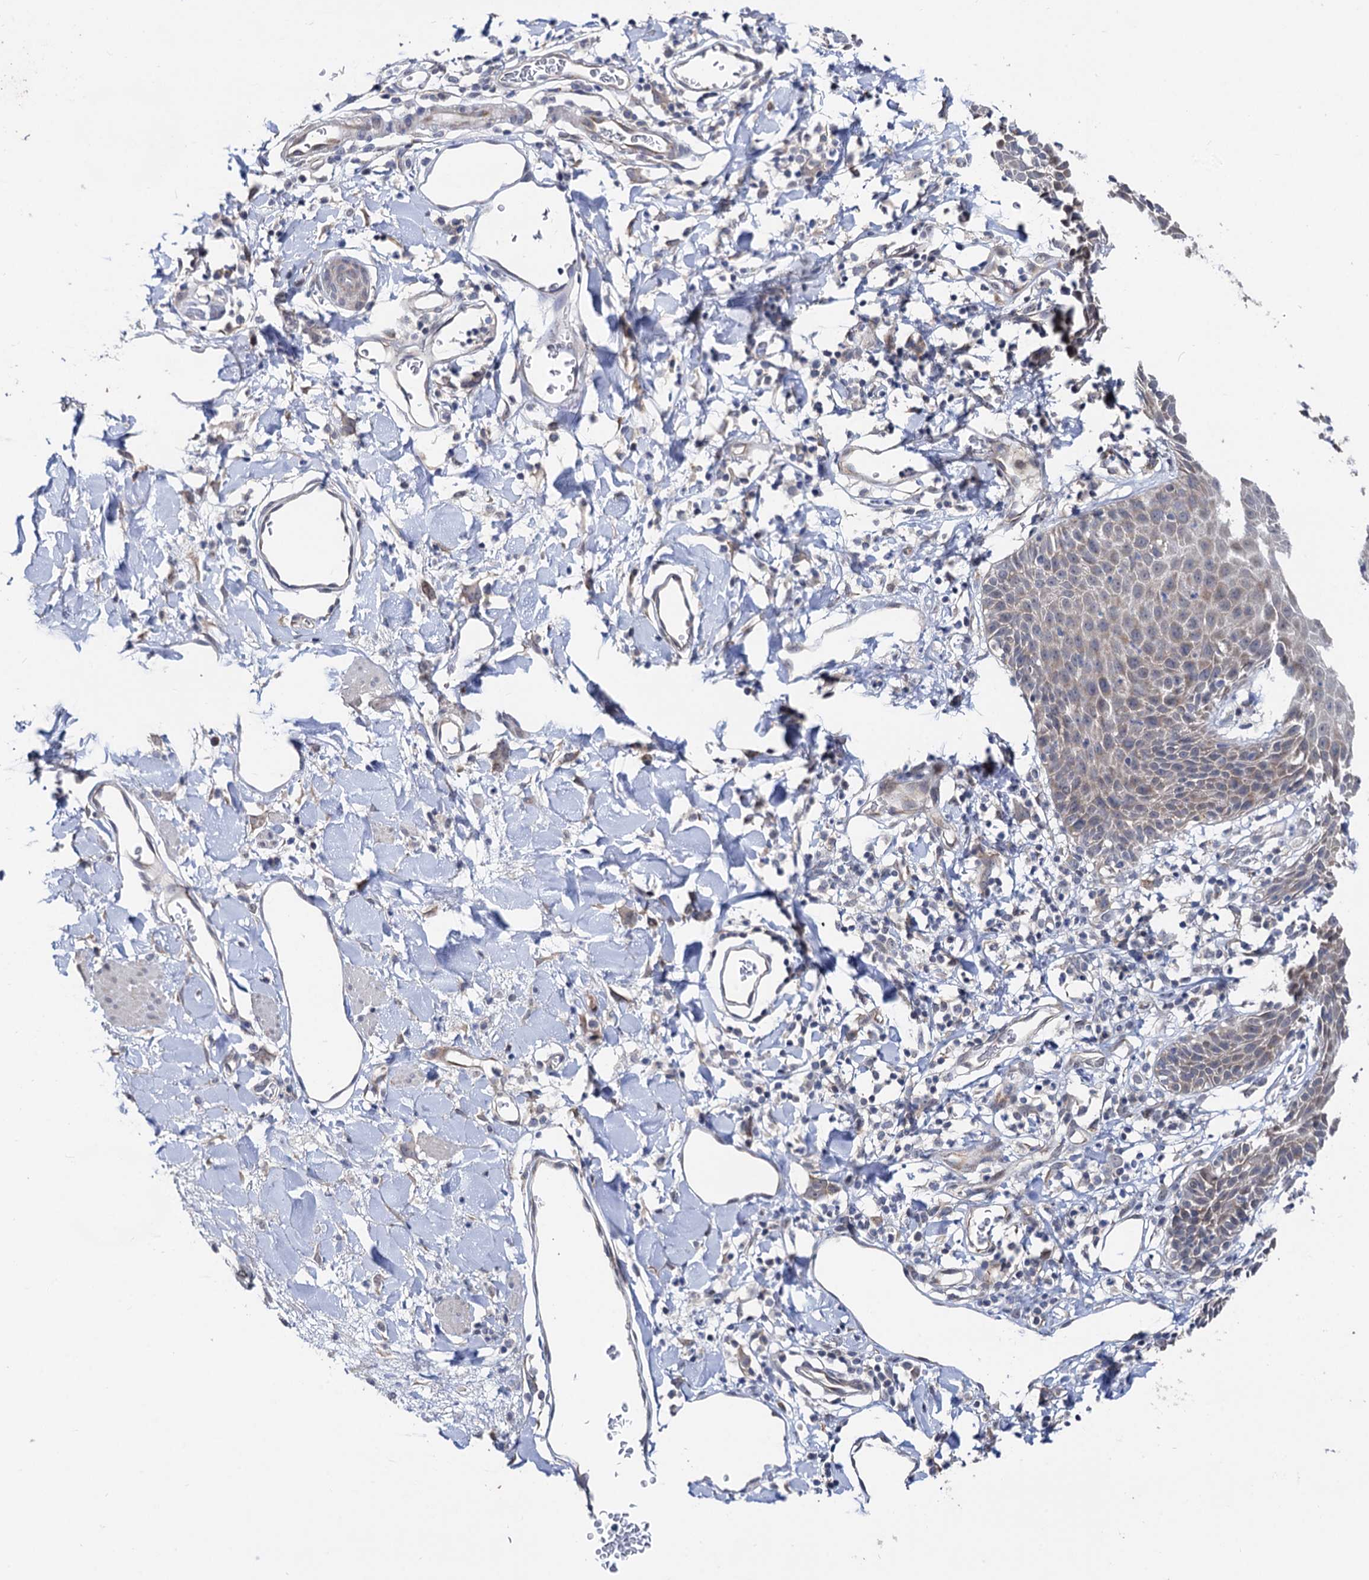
{"staining": {"intensity": "weak", "quantity": "<25%", "location": "cytoplasmic/membranous"}, "tissue": "skin", "cell_type": "Epidermal cells", "image_type": "normal", "snomed": [{"axis": "morphology", "description": "Normal tissue, NOS"}, {"axis": "topography", "description": "Vulva"}], "caption": "A micrograph of skin stained for a protein shows no brown staining in epidermal cells.", "gene": "CAPRIN2", "patient": {"sex": "female", "age": 68}}